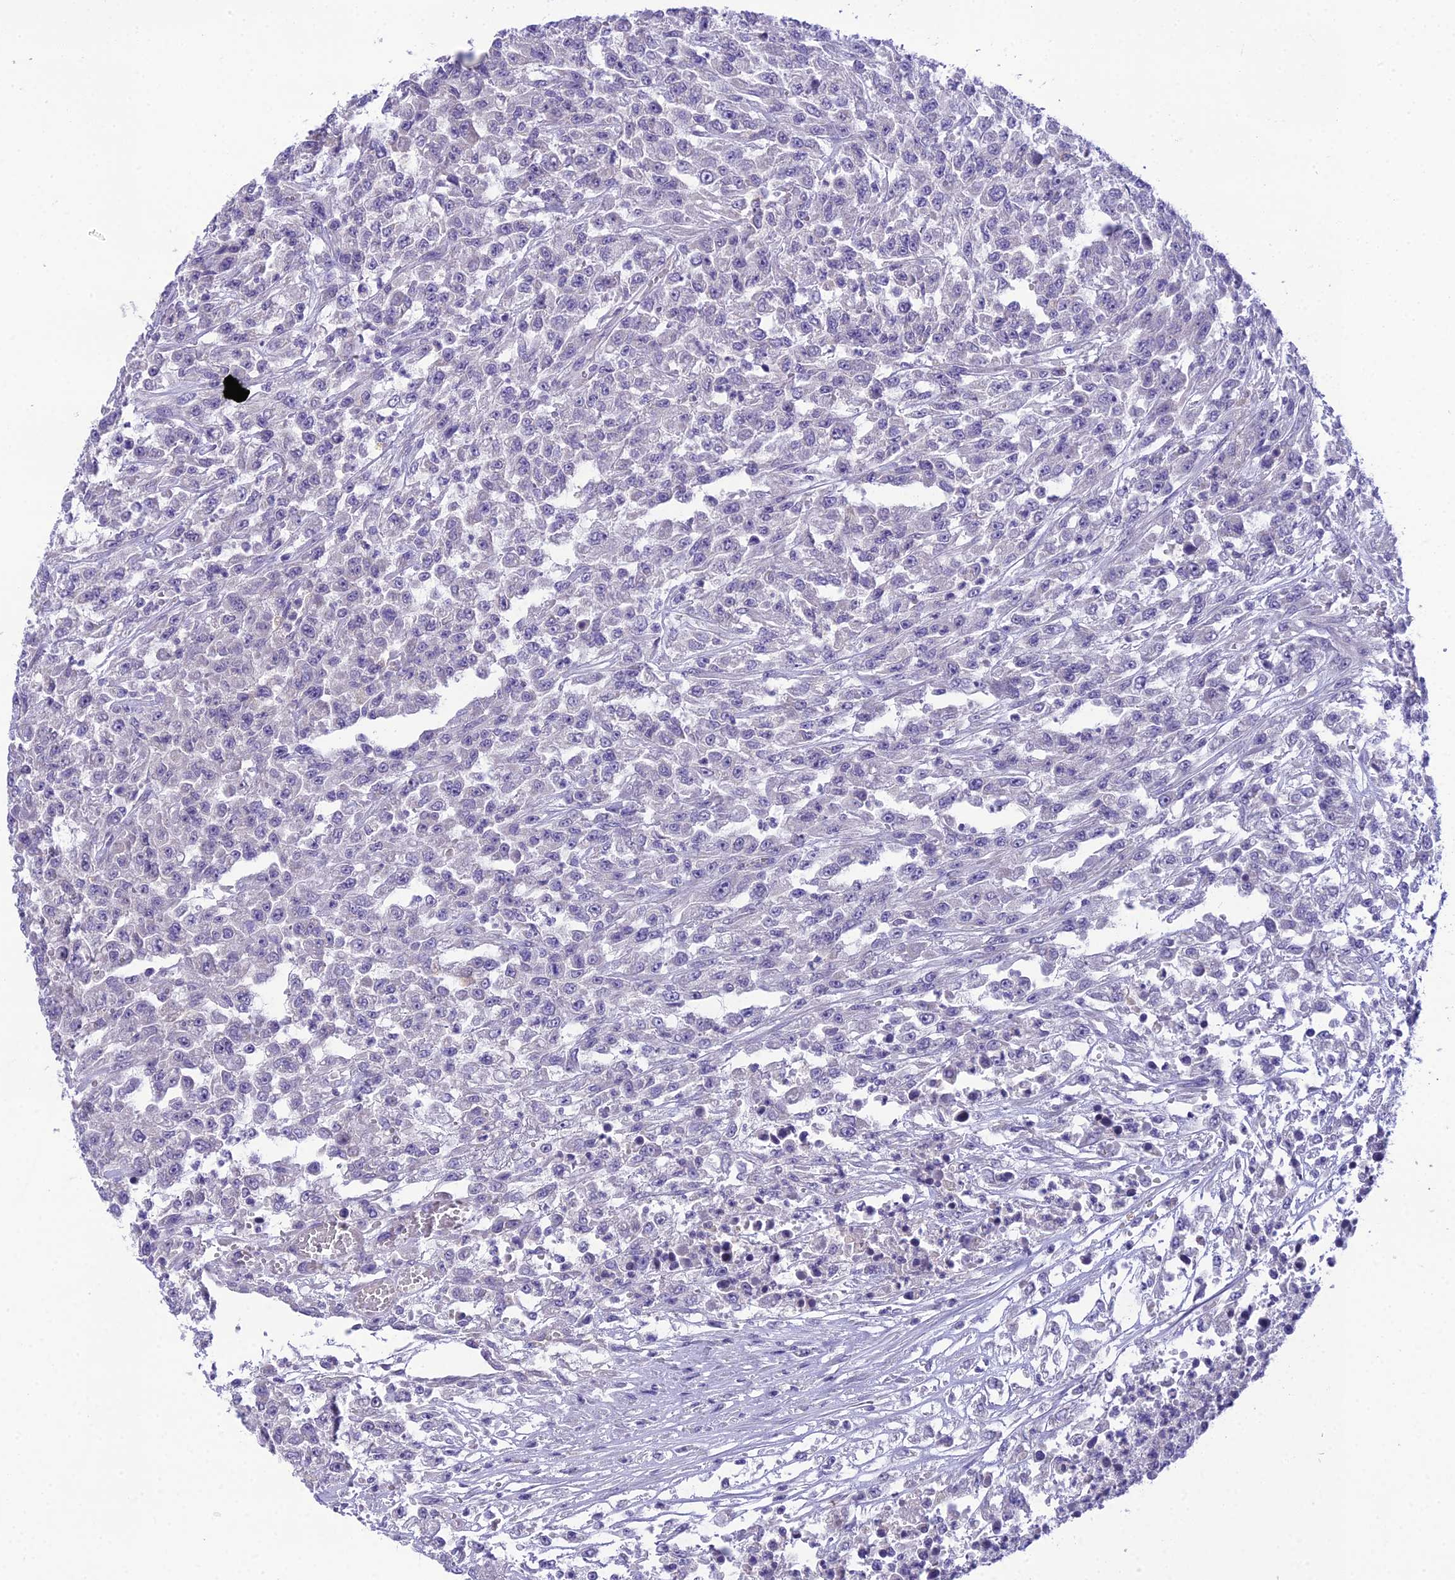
{"staining": {"intensity": "negative", "quantity": "none", "location": "none"}, "tissue": "urothelial cancer", "cell_type": "Tumor cells", "image_type": "cancer", "snomed": [{"axis": "morphology", "description": "Urothelial carcinoma, High grade"}, {"axis": "topography", "description": "Urinary bladder"}], "caption": "Immunohistochemistry (IHC) photomicrograph of high-grade urothelial carcinoma stained for a protein (brown), which exhibits no expression in tumor cells.", "gene": "MIIP", "patient": {"sex": "male", "age": 46}}